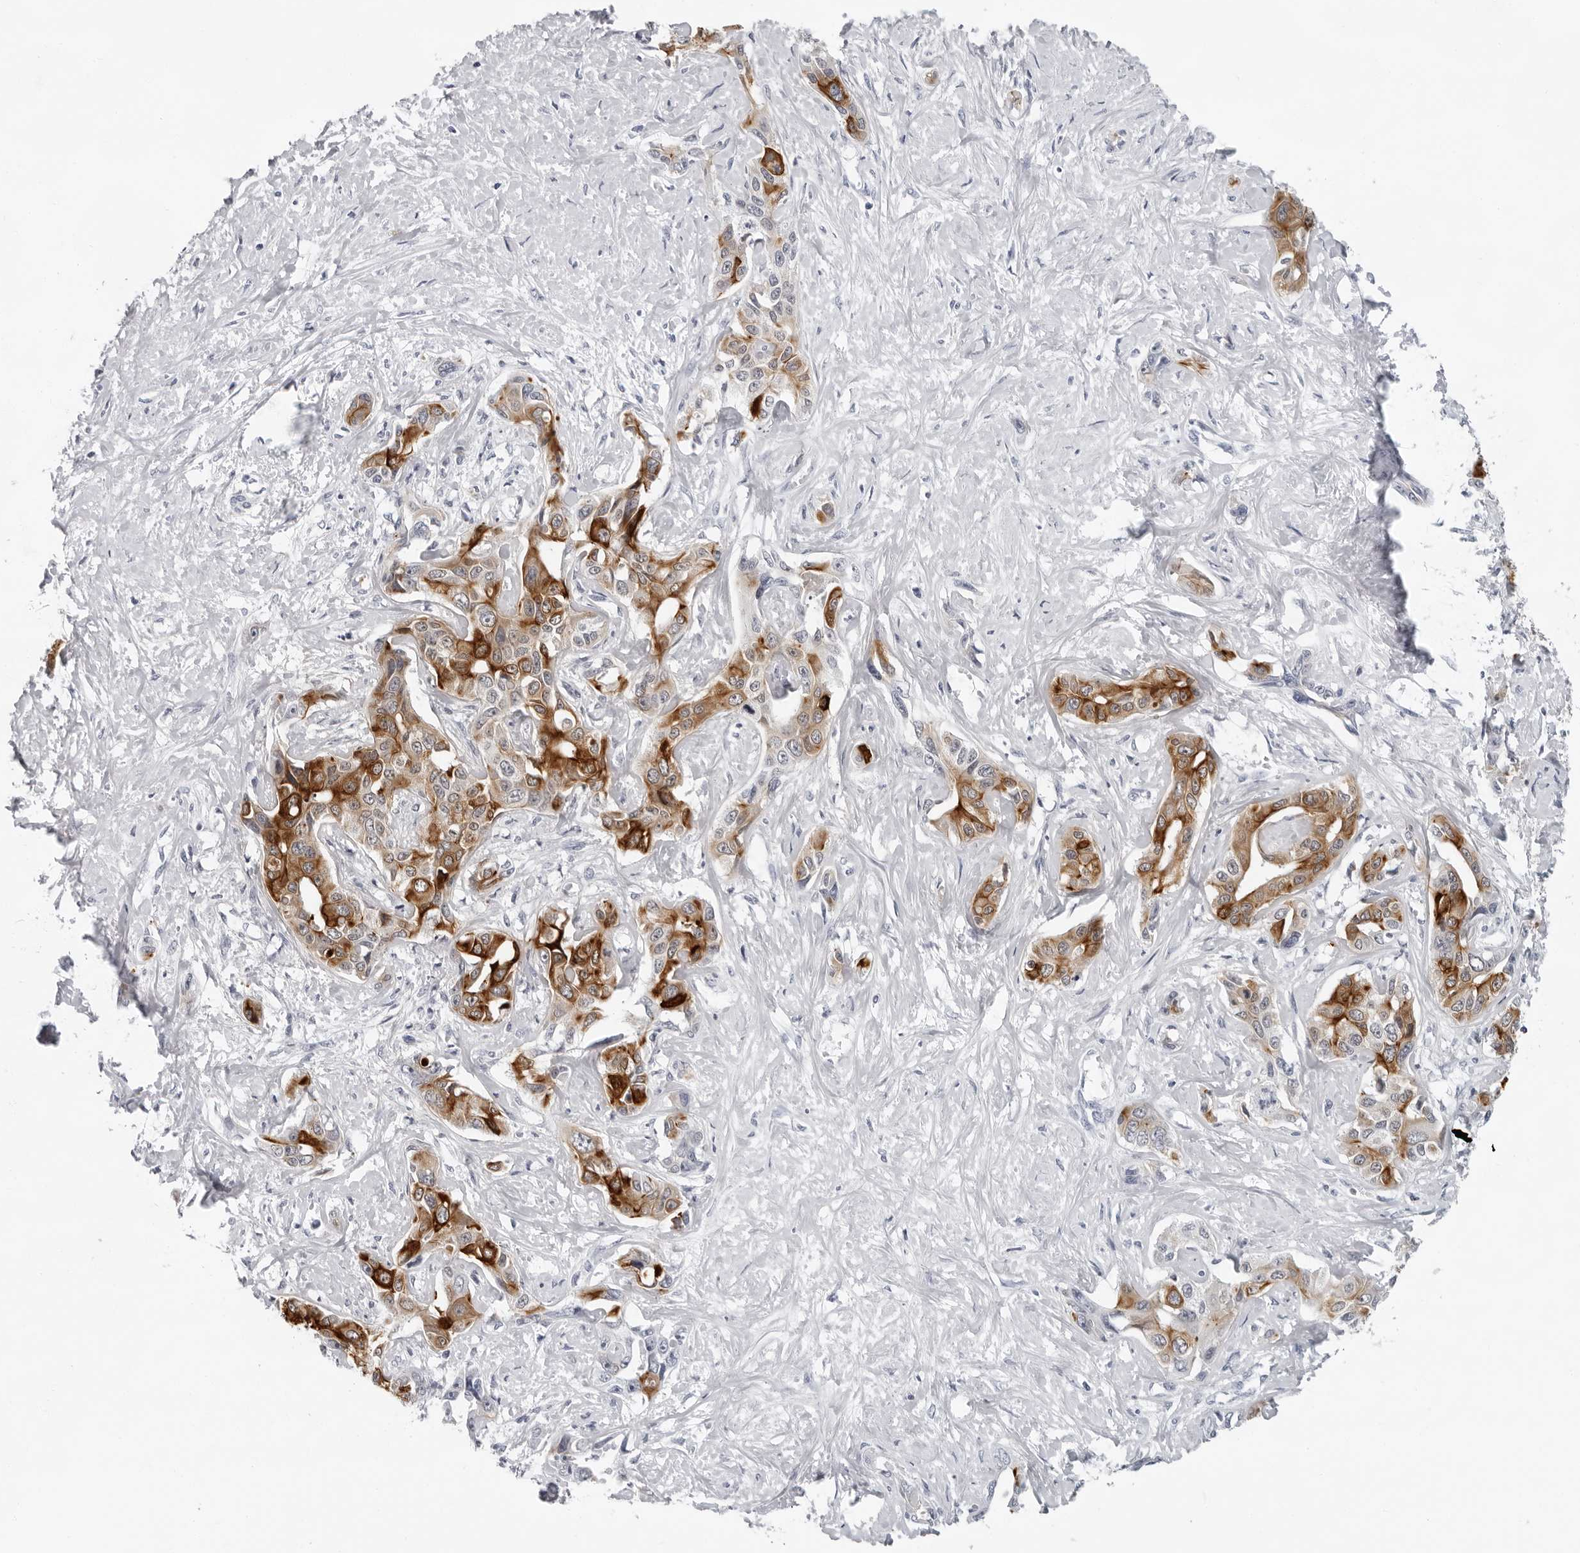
{"staining": {"intensity": "strong", "quantity": ">75%", "location": "cytoplasmic/membranous"}, "tissue": "liver cancer", "cell_type": "Tumor cells", "image_type": "cancer", "snomed": [{"axis": "morphology", "description": "Cholangiocarcinoma"}, {"axis": "topography", "description": "Liver"}], "caption": "Human liver cancer stained with a protein marker exhibits strong staining in tumor cells.", "gene": "CCDC28B", "patient": {"sex": "male", "age": 59}}